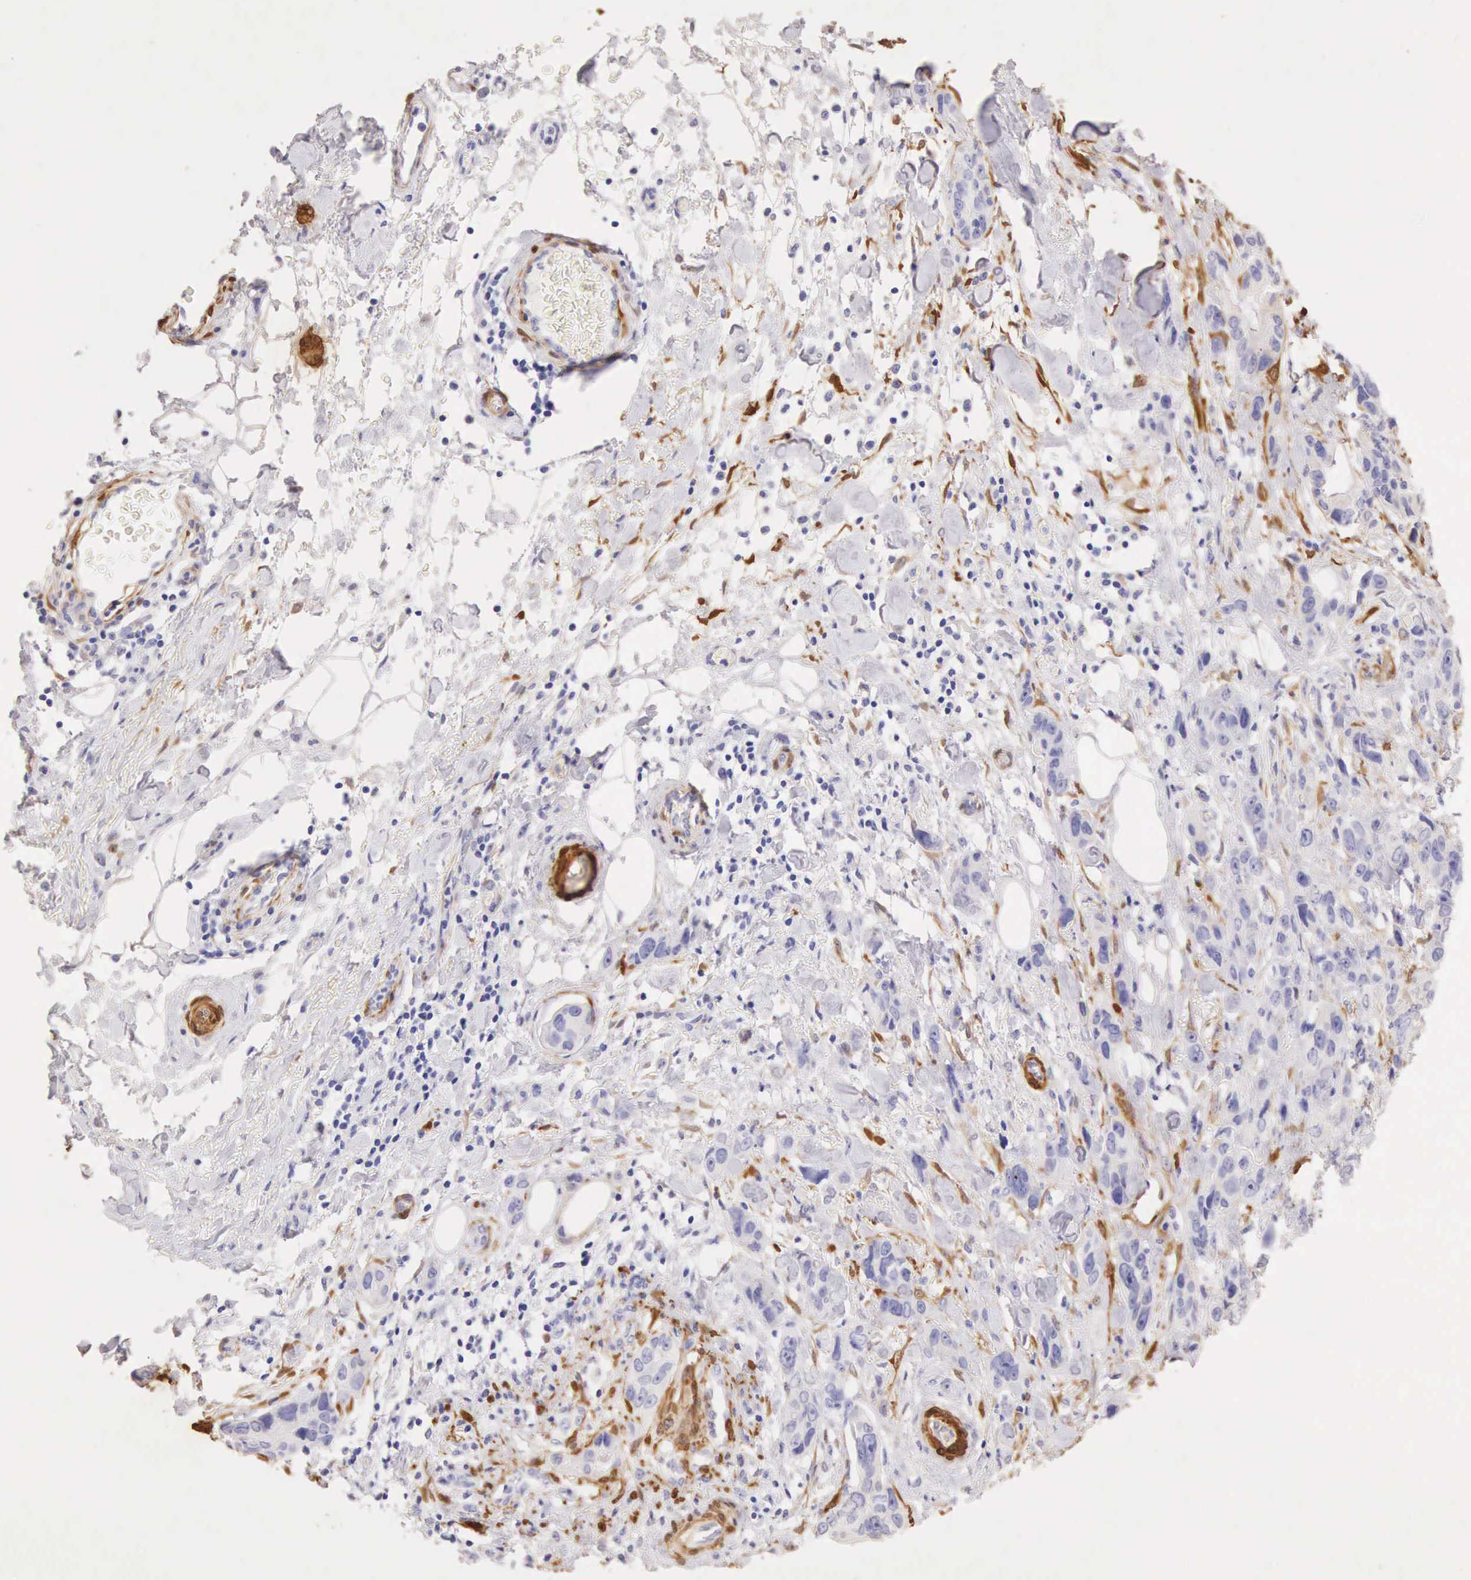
{"staining": {"intensity": "negative", "quantity": "none", "location": "none"}, "tissue": "stomach cancer", "cell_type": "Tumor cells", "image_type": "cancer", "snomed": [{"axis": "morphology", "description": "Adenocarcinoma, NOS"}, {"axis": "topography", "description": "Stomach, upper"}], "caption": "High power microscopy photomicrograph of an immunohistochemistry image of stomach cancer (adenocarcinoma), revealing no significant staining in tumor cells. (Brightfield microscopy of DAB immunohistochemistry at high magnification).", "gene": "CNN1", "patient": {"sex": "male", "age": 47}}